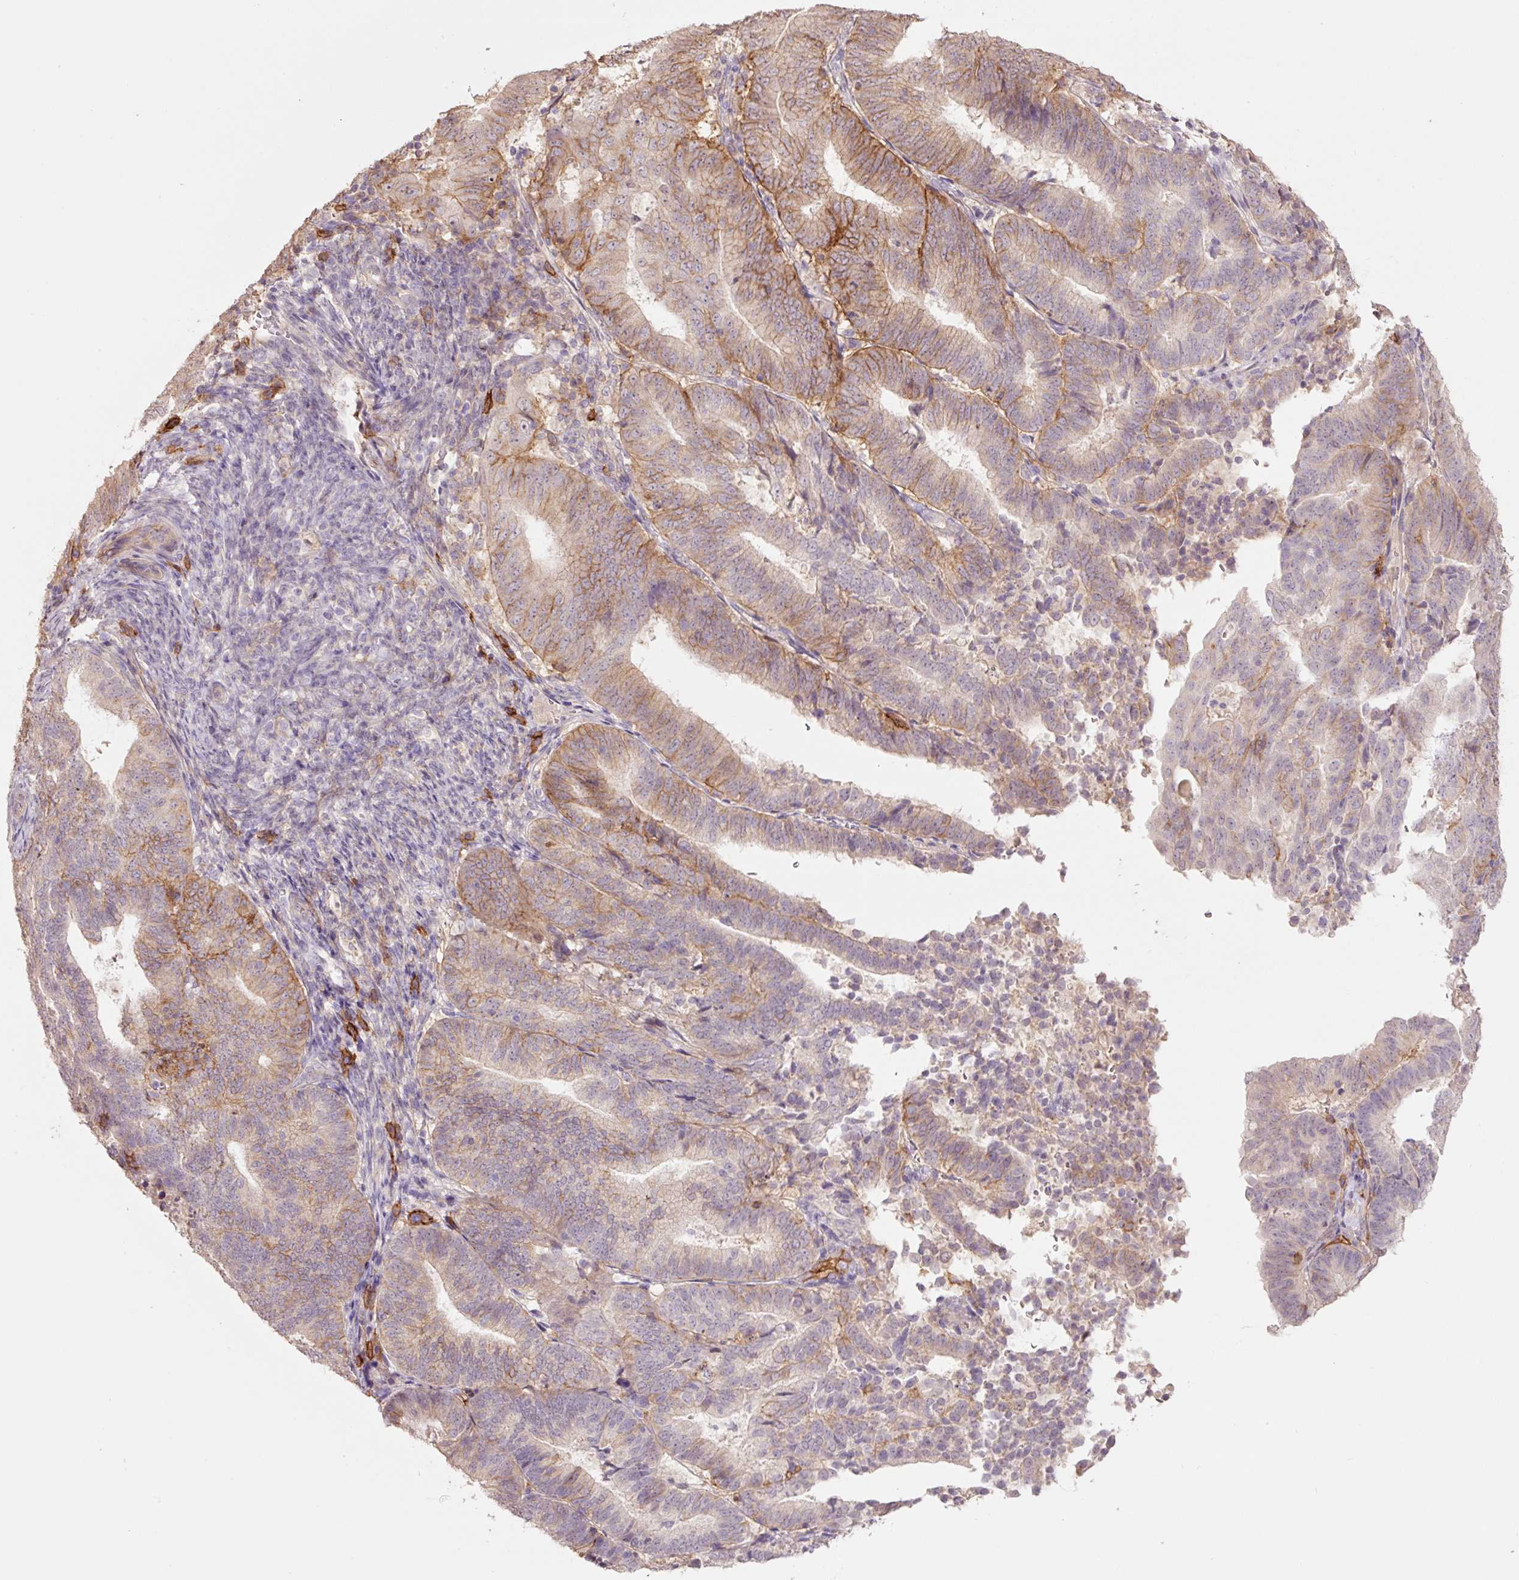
{"staining": {"intensity": "moderate", "quantity": "25%-75%", "location": "cytoplasmic/membranous"}, "tissue": "endometrial cancer", "cell_type": "Tumor cells", "image_type": "cancer", "snomed": [{"axis": "morphology", "description": "Adenocarcinoma, NOS"}, {"axis": "topography", "description": "Endometrium"}], "caption": "Endometrial cancer (adenocarcinoma) was stained to show a protein in brown. There is medium levels of moderate cytoplasmic/membranous staining in about 25%-75% of tumor cells.", "gene": "SLC1A4", "patient": {"sex": "female", "age": 70}}